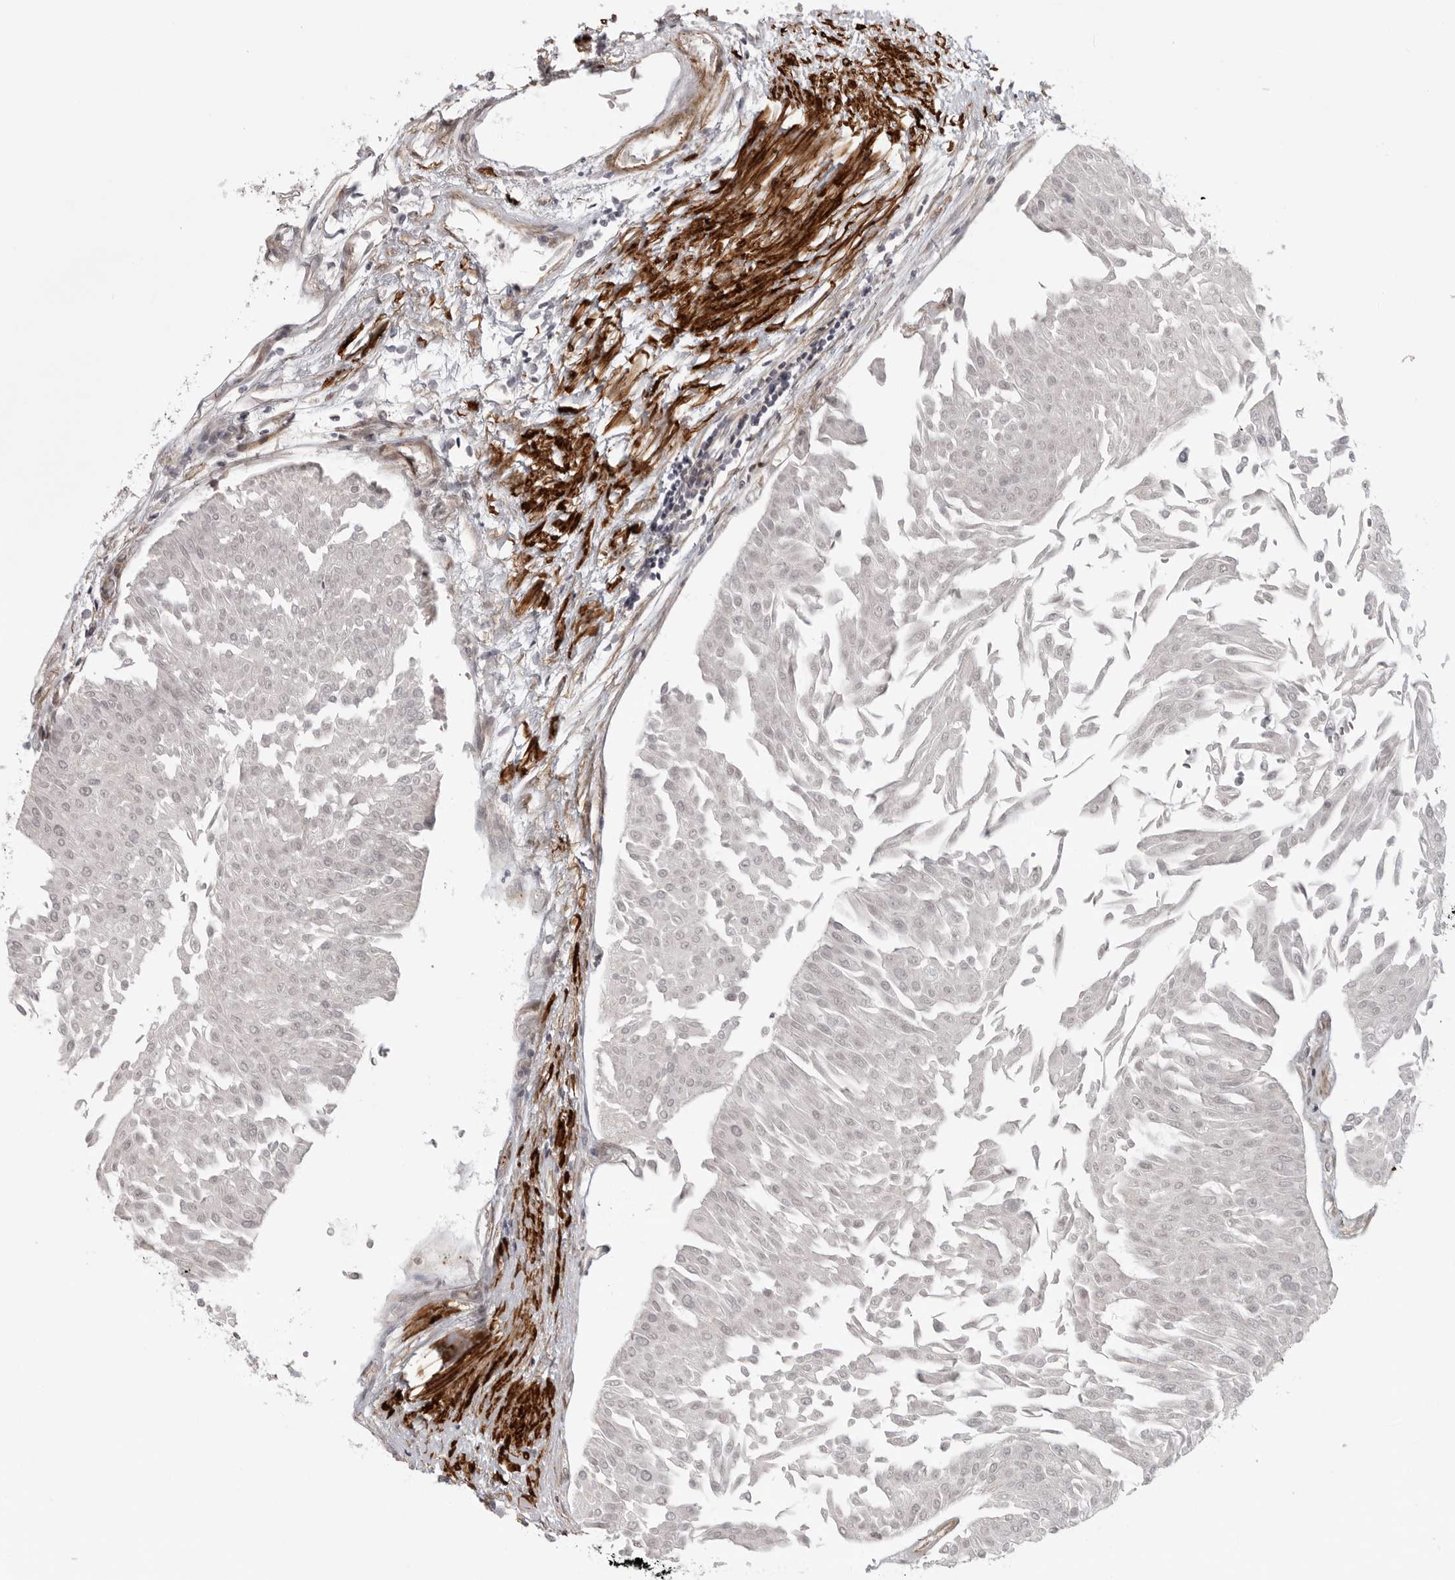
{"staining": {"intensity": "negative", "quantity": "none", "location": "none"}, "tissue": "urothelial cancer", "cell_type": "Tumor cells", "image_type": "cancer", "snomed": [{"axis": "morphology", "description": "Urothelial carcinoma, Low grade"}, {"axis": "topography", "description": "Urinary bladder"}], "caption": "High magnification brightfield microscopy of urothelial cancer stained with DAB (brown) and counterstained with hematoxylin (blue): tumor cells show no significant staining.", "gene": "TUT4", "patient": {"sex": "male", "age": 67}}